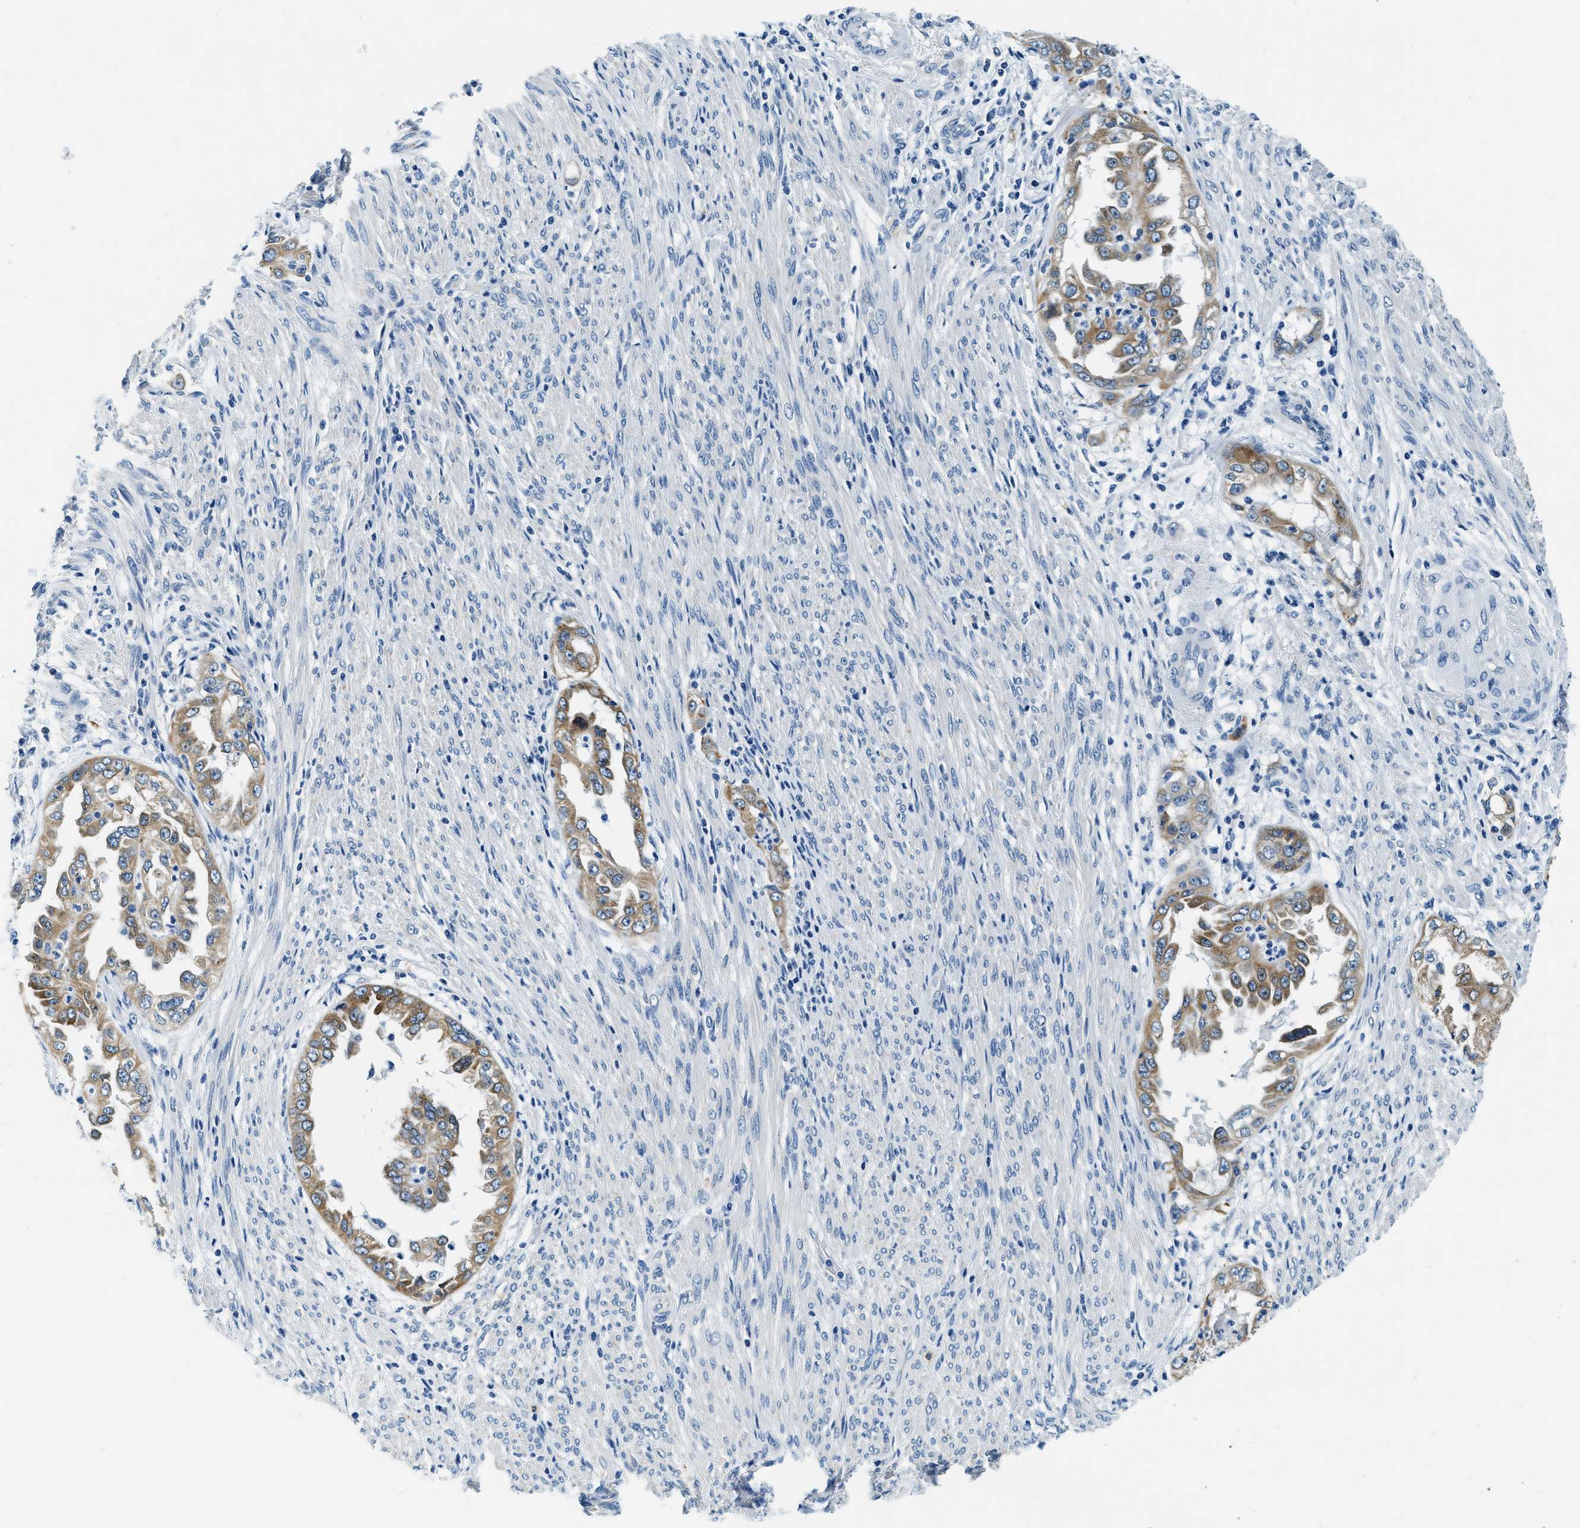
{"staining": {"intensity": "moderate", "quantity": ">75%", "location": "cytoplasmic/membranous"}, "tissue": "endometrial cancer", "cell_type": "Tumor cells", "image_type": "cancer", "snomed": [{"axis": "morphology", "description": "Adenocarcinoma, NOS"}, {"axis": "topography", "description": "Endometrium"}], "caption": "Immunohistochemistry staining of endometrial adenocarcinoma, which displays medium levels of moderate cytoplasmic/membranous staining in approximately >75% of tumor cells indicating moderate cytoplasmic/membranous protein positivity. The staining was performed using DAB (3,3'-diaminobenzidine) (brown) for protein detection and nuclei were counterstained in hematoxylin (blue).", "gene": "UBAC2", "patient": {"sex": "female", "age": 85}}